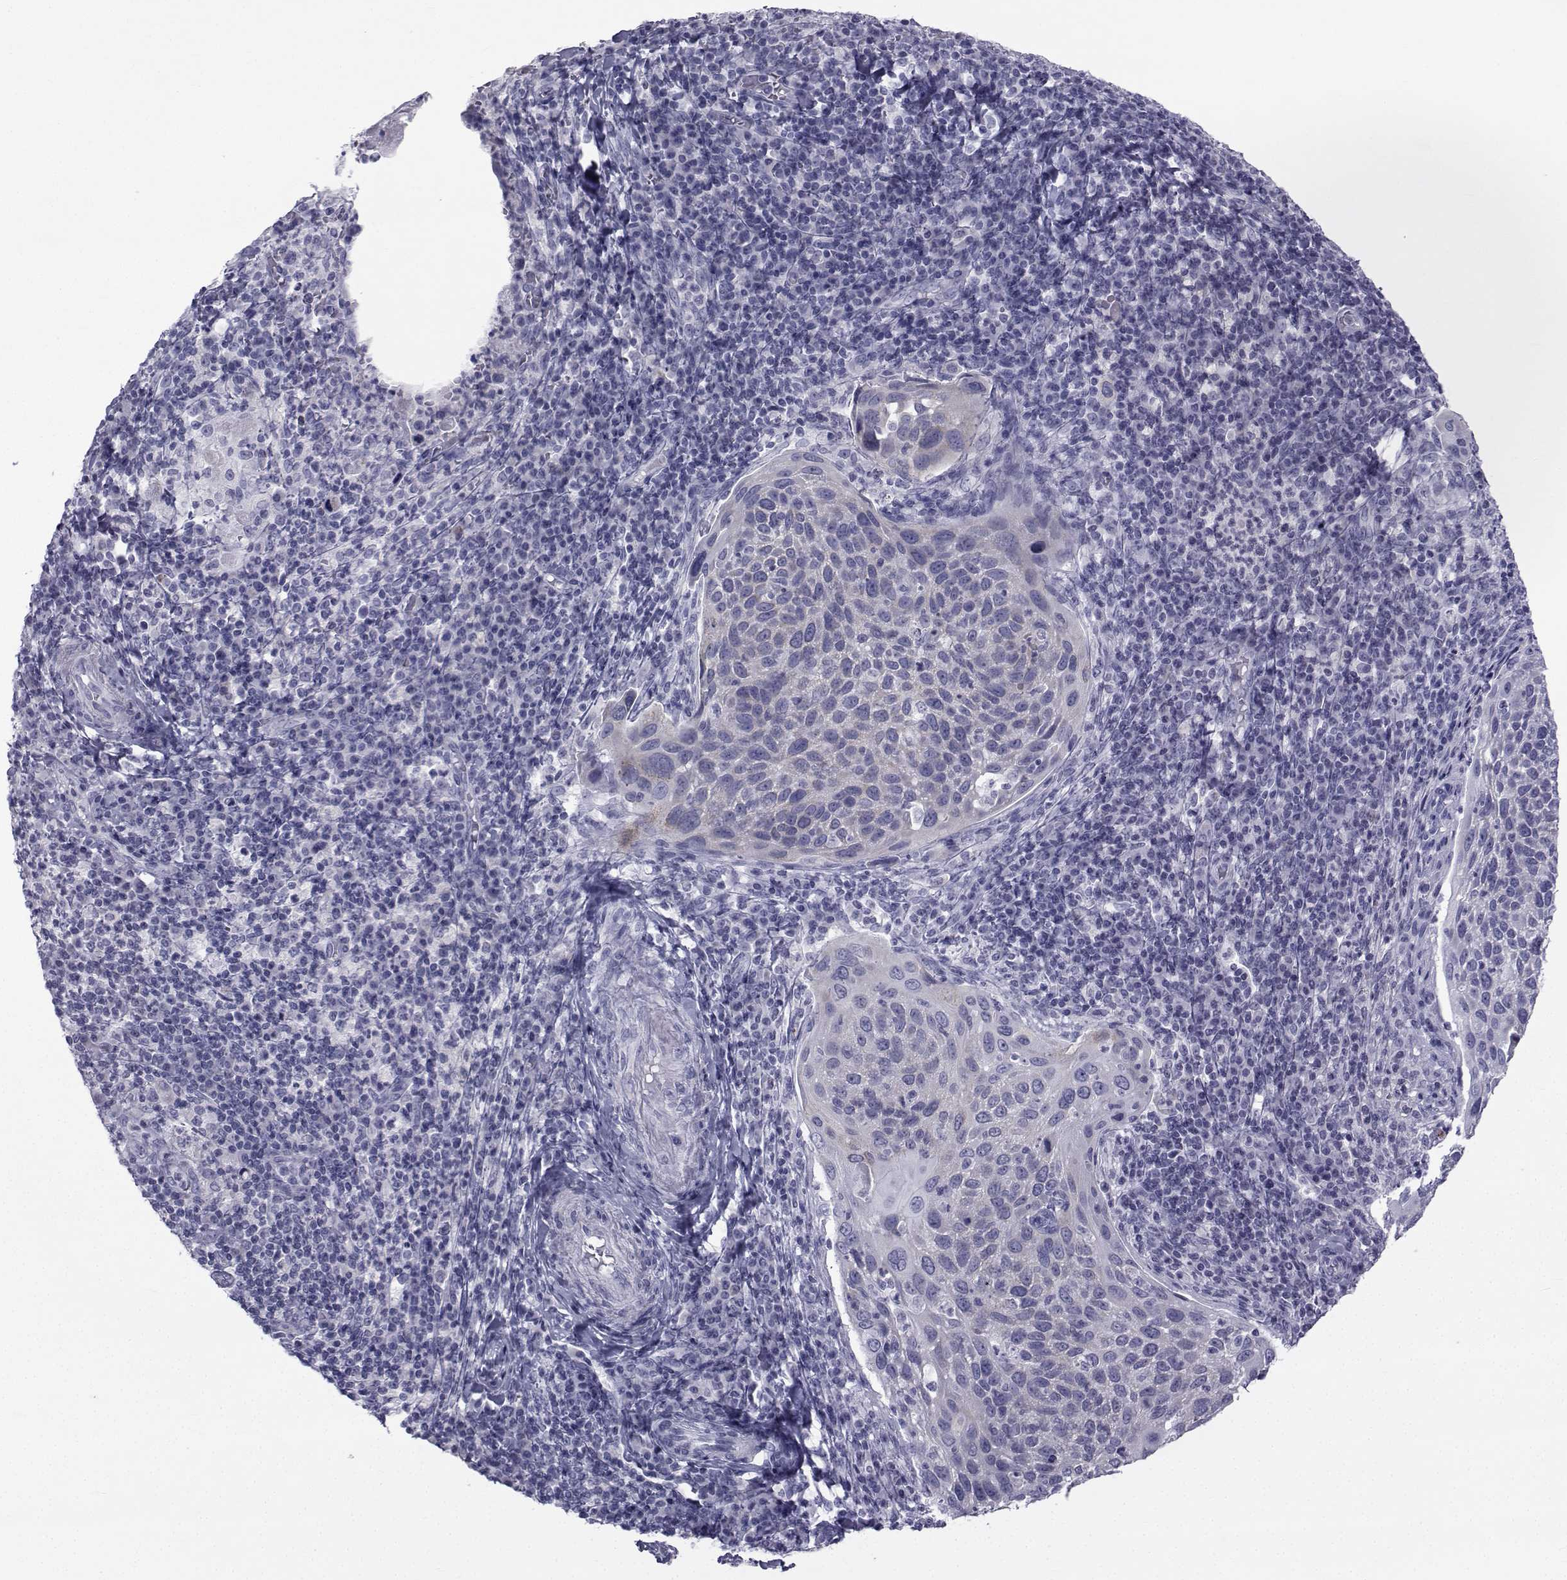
{"staining": {"intensity": "negative", "quantity": "none", "location": "none"}, "tissue": "cervical cancer", "cell_type": "Tumor cells", "image_type": "cancer", "snomed": [{"axis": "morphology", "description": "Squamous cell carcinoma, NOS"}, {"axis": "topography", "description": "Cervix"}], "caption": "High power microscopy histopathology image of an immunohistochemistry micrograph of cervical squamous cell carcinoma, revealing no significant positivity in tumor cells. (DAB (3,3'-diaminobenzidine) IHC visualized using brightfield microscopy, high magnification).", "gene": "FDXR", "patient": {"sex": "female", "age": 54}}